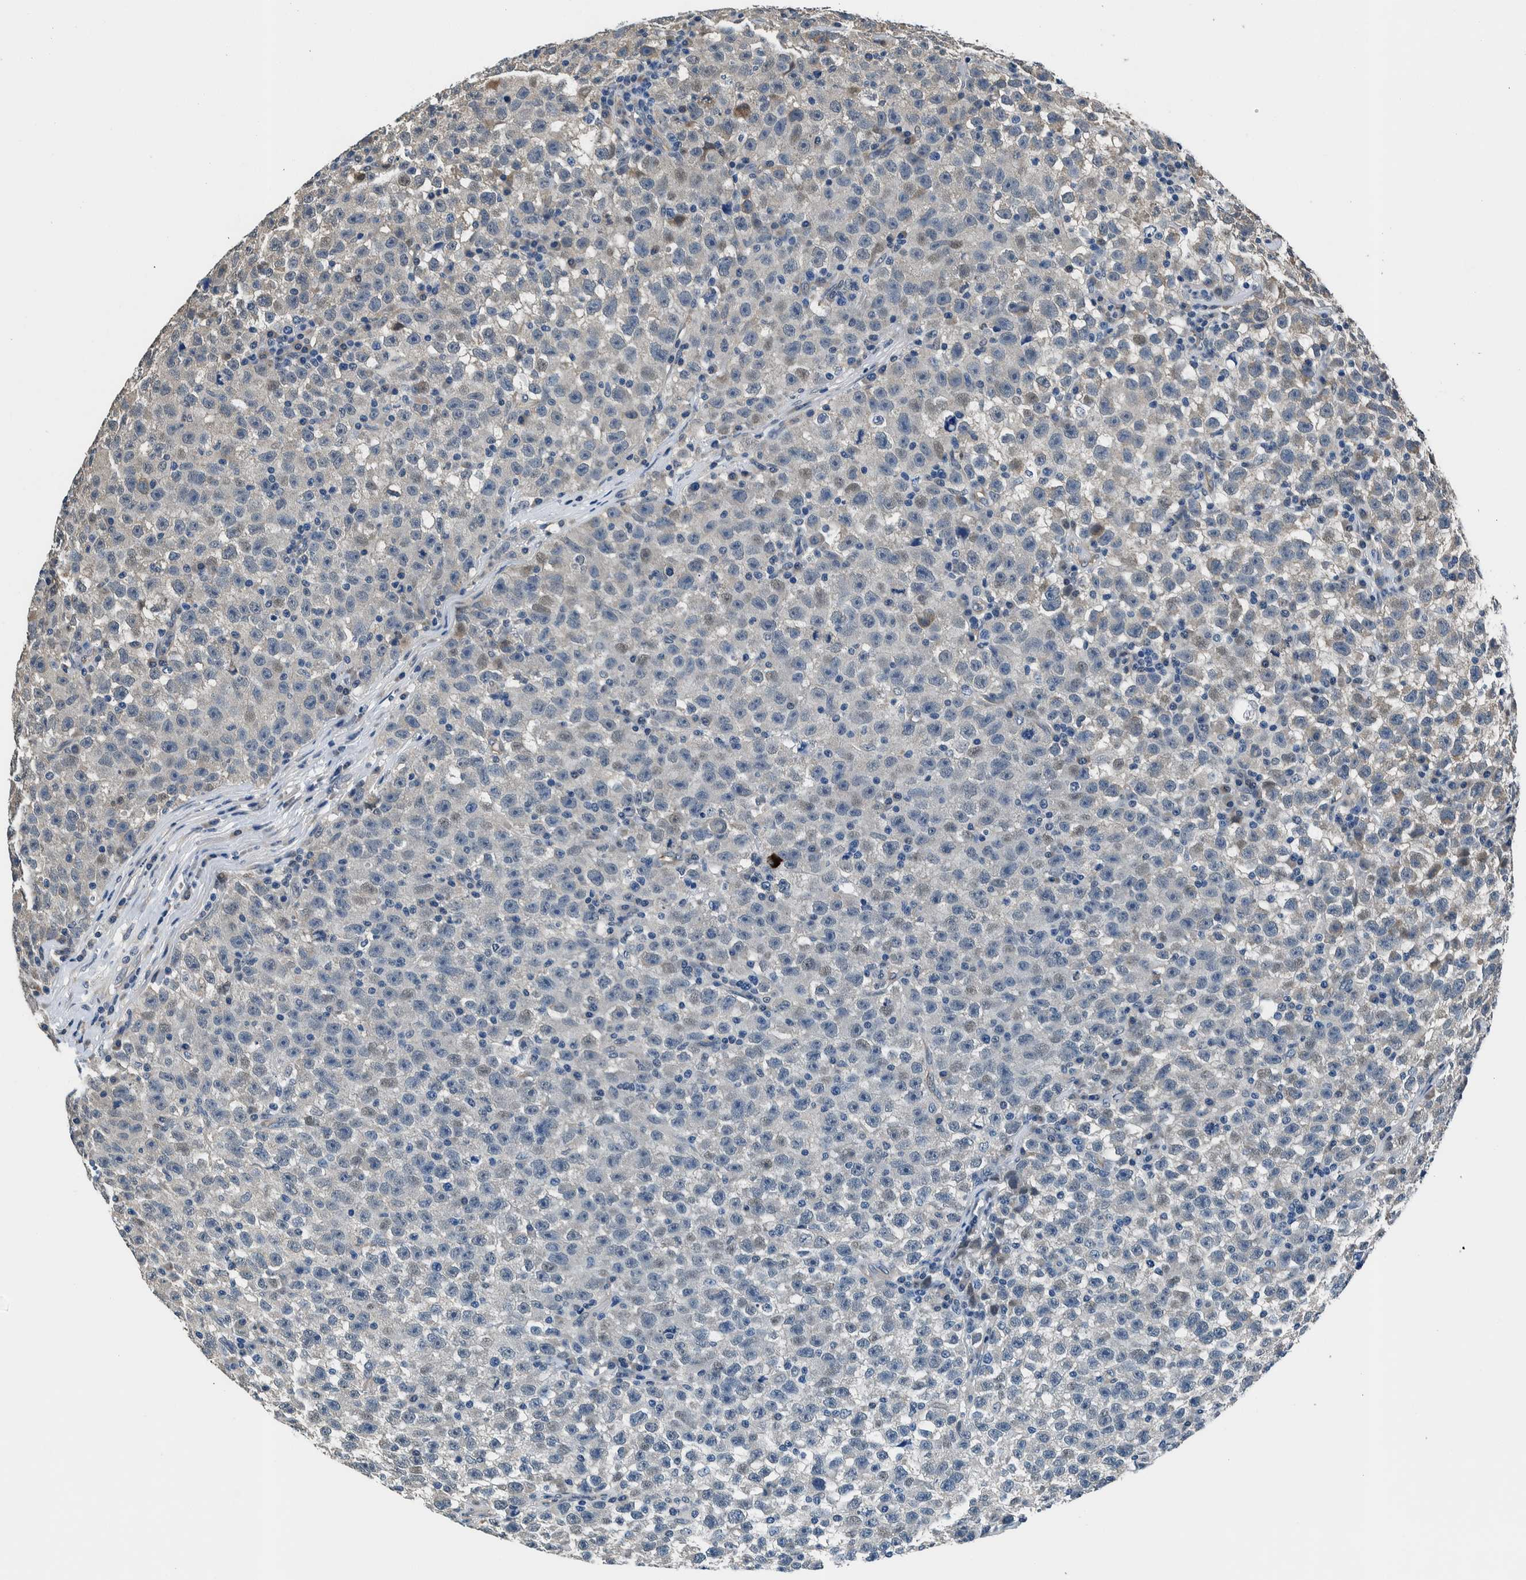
{"staining": {"intensity": "negative", "quantity": "none", "location": "none"}, "tissue": "testis cancer", "cell_type": "Tumor cells", "image_type": "cancer", "snomed": [{"axis": "morphology", "description": "Seminoma, NOS"}, {"axis": "topography", "description": "Testis"}], "caption": "The IHC photomicrograph has no significant staining in tumor cells of testis cancer (seminoma) tissue. The staining is performed using DAB brown chromogen with nuclei counter-stained in using hematoxylin.", "gene": "NIBAN2", "patient": {"sex": "male", "age": 22}}